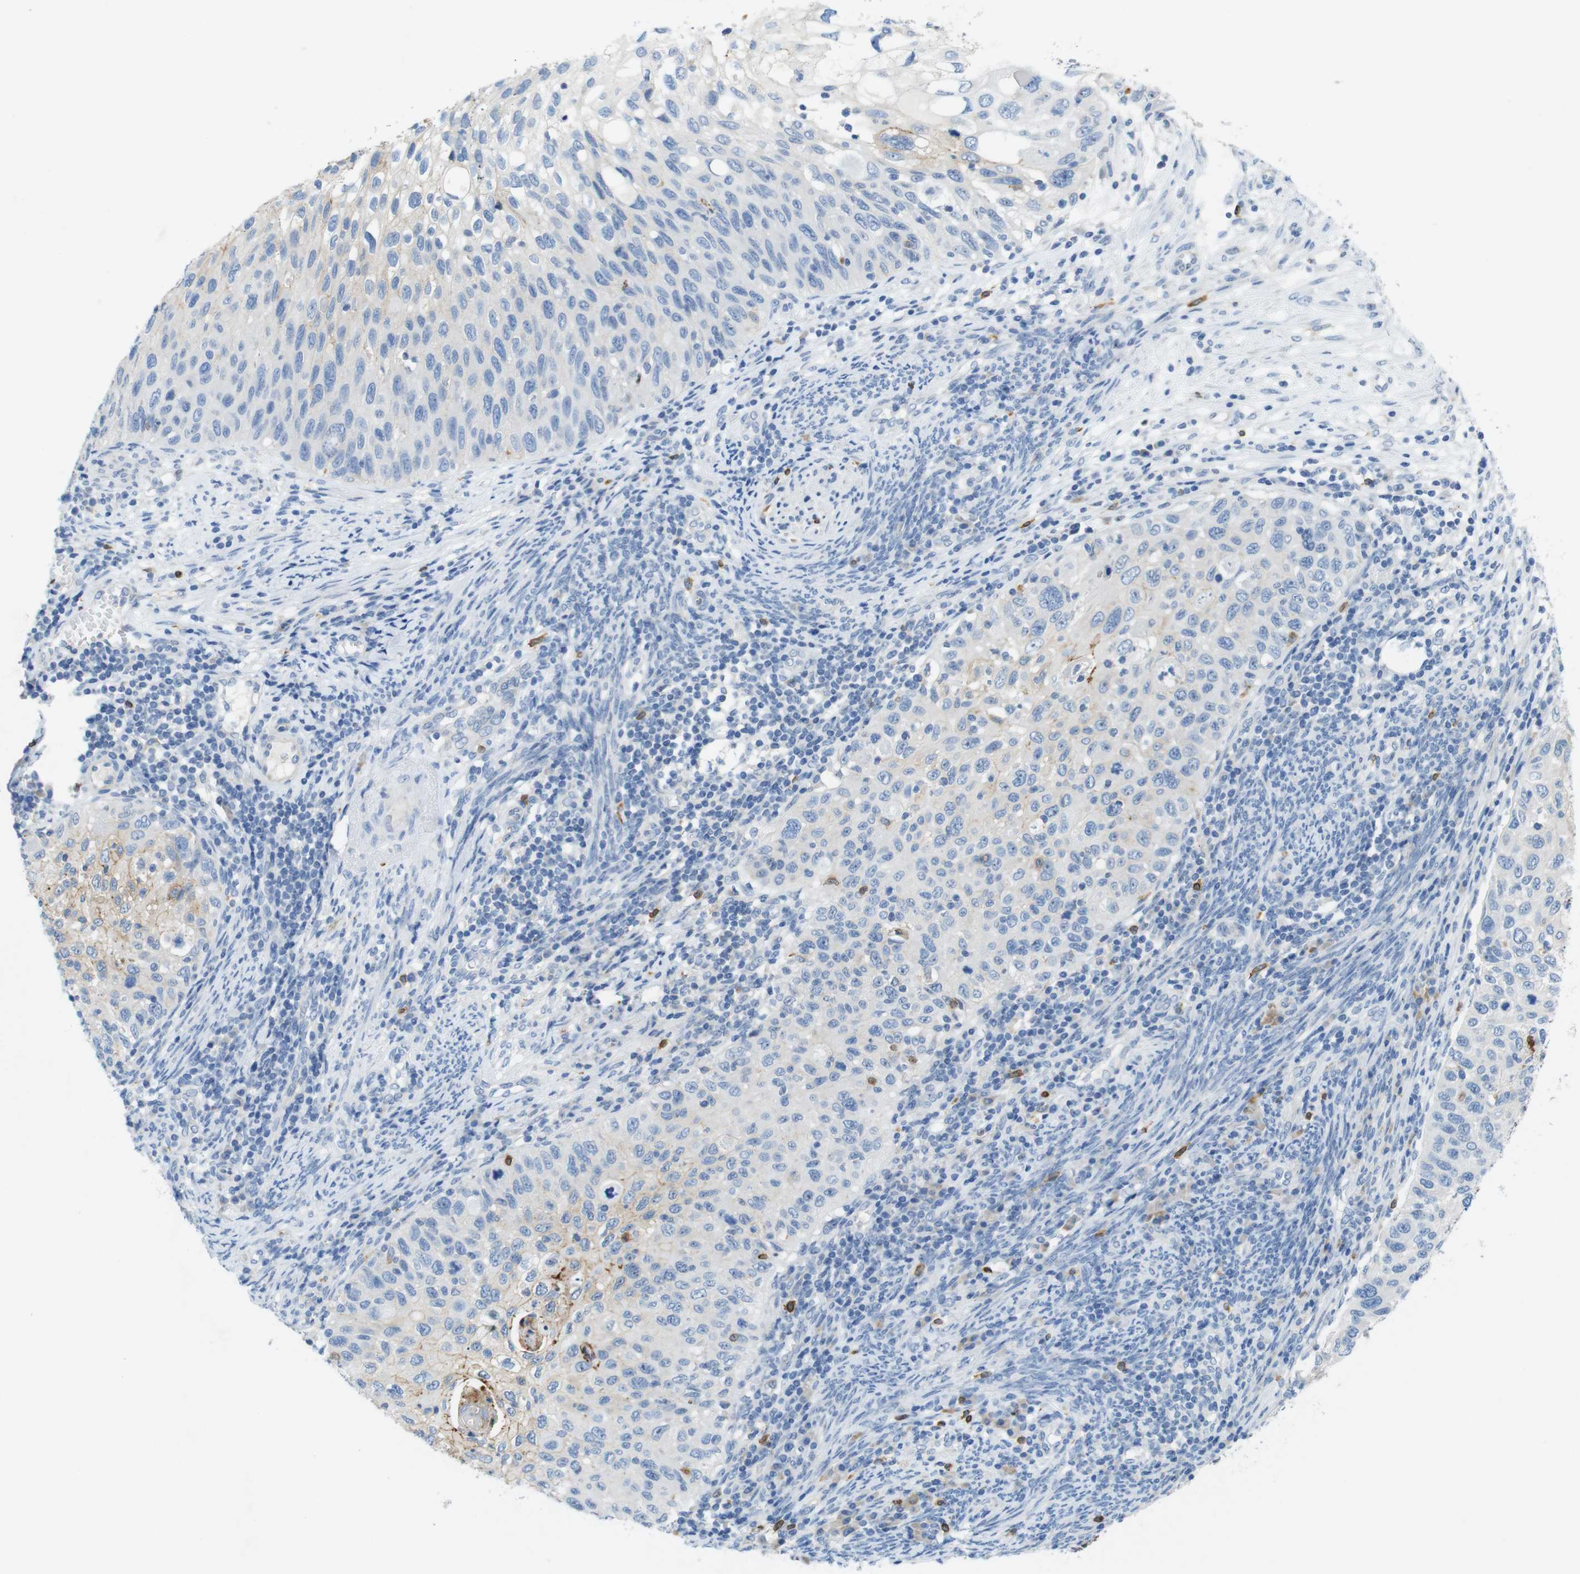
{"staining": {"intensity": "negative", "quantity": "none", "location": "none"}, "tissue": "cervical cancer", "cell_type": "Tumor cells", "image_type": "cancer", "snomed": [{"axis": "morphology", "description": "Squamous cell carcinoma, NOS"}, {"axis": "topography", "description": "Cervix"}], "caption": "IHC photomicrograph of squamous cell carcinoma (cervical) stained for a protein (brown), which demonstrates no expression in tumor cells.", "gene": "TJP3", "patient": {"sex": "female", "age": 70}}